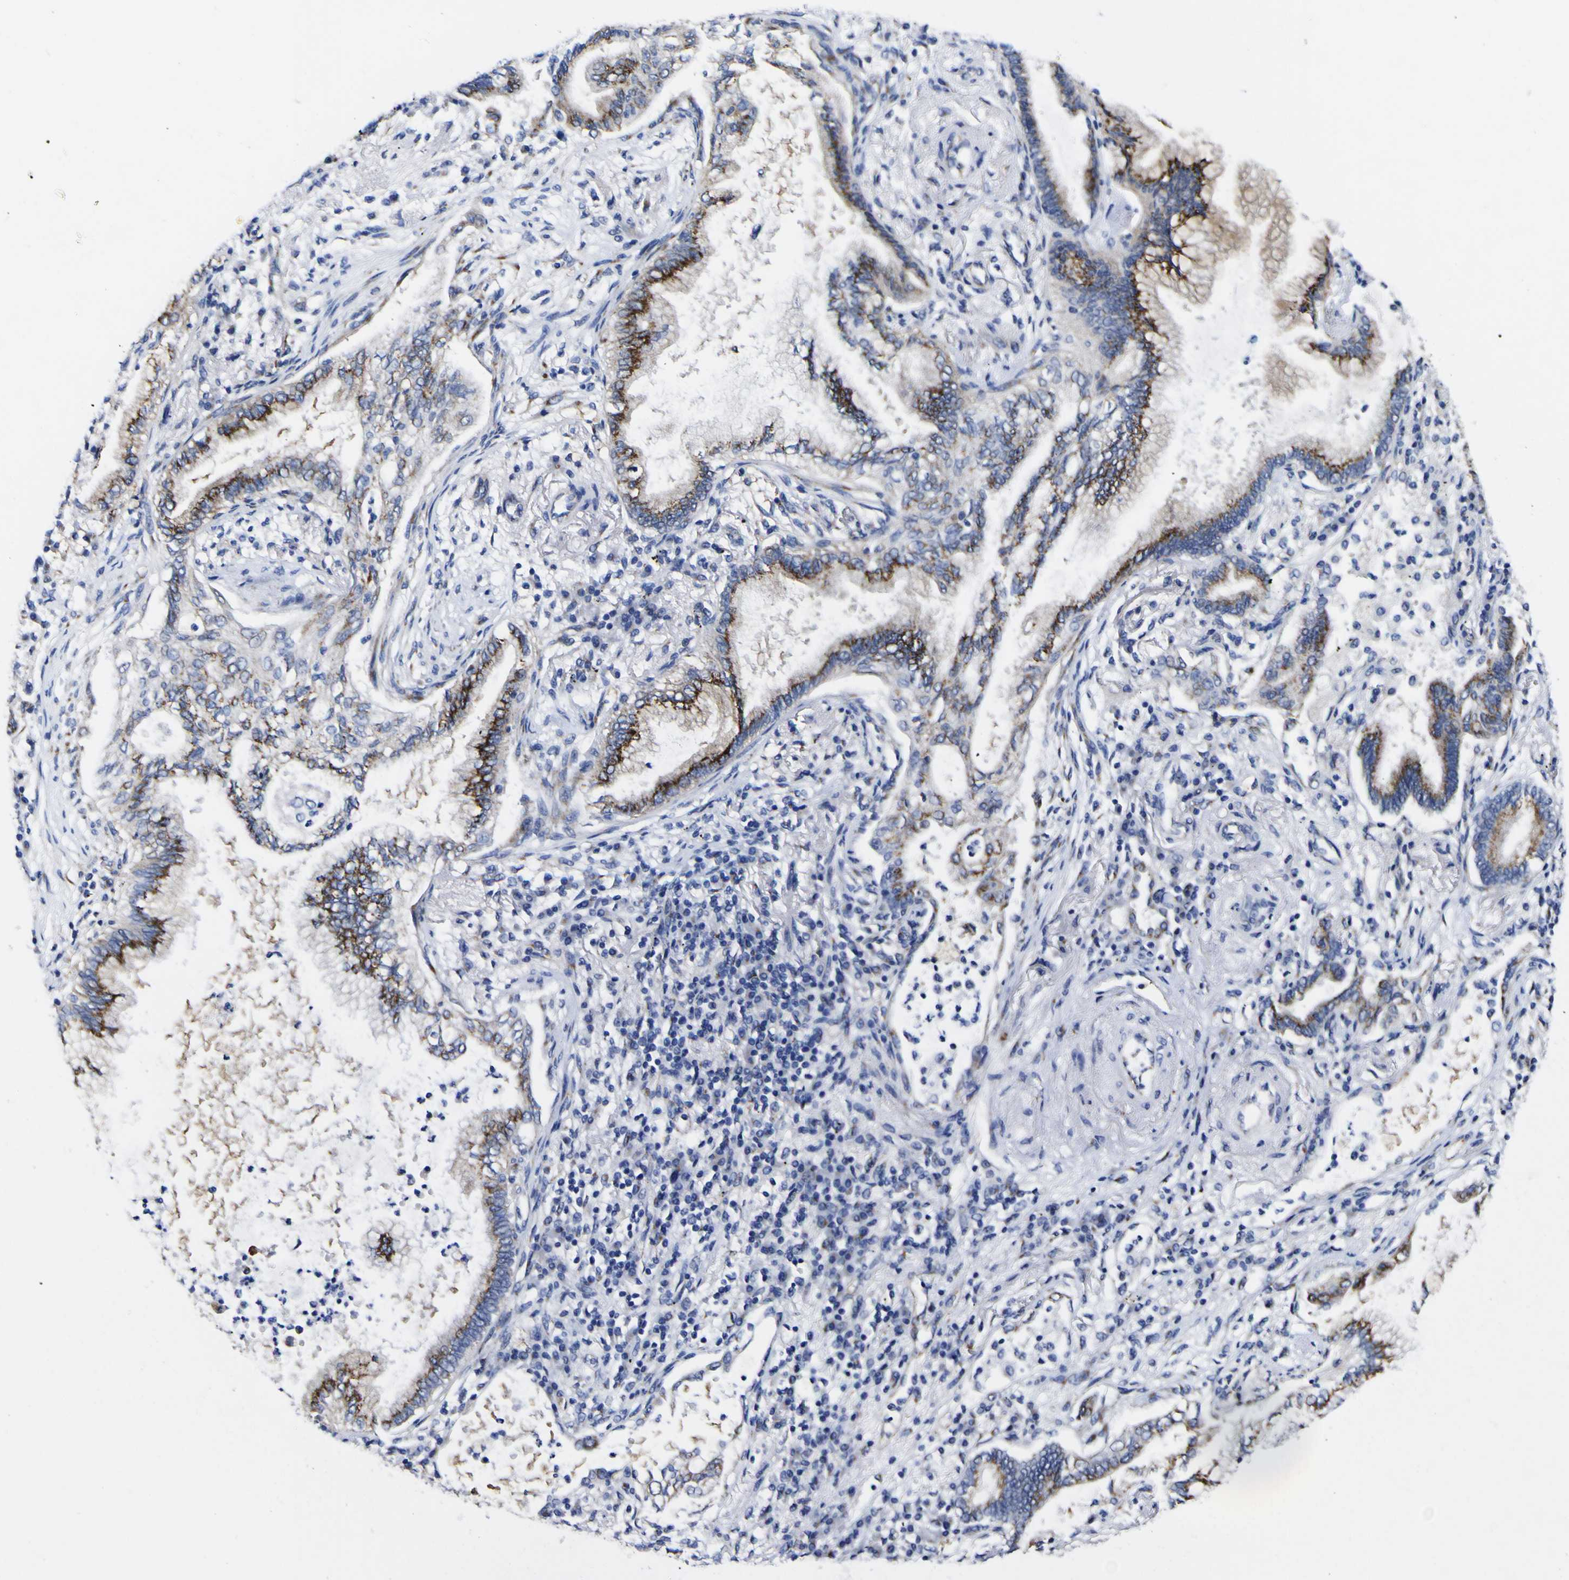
{"staining": {"intensity": "moderate", "quantity": ">75%", "location": "cytoplasmic/membranous"}, "tissue": "lung cancer", "cell_type": "Tumor cells", "image_type": "cancer", "snomed": [{"axis": "morphology", "description": "Normal tissue, NOS"}, {"axis": "morphology", "description": "Adenocarcinoma, NOS"}, {"axis": "topography", "description": "Bronchus"}, {"axis": "topography", "description": "Lung"}], "caption": "Protein staining of lung adenocarcinoma tissue reveals moderate cytoplasmic/membranous staining in about >75% of tumor cells. Immunohistochemistry (ihc) stains the protein in brown and the nuclei are stained blue.", "gene": "GOLM1", "patient": {"sex": "female", "age": 70}}